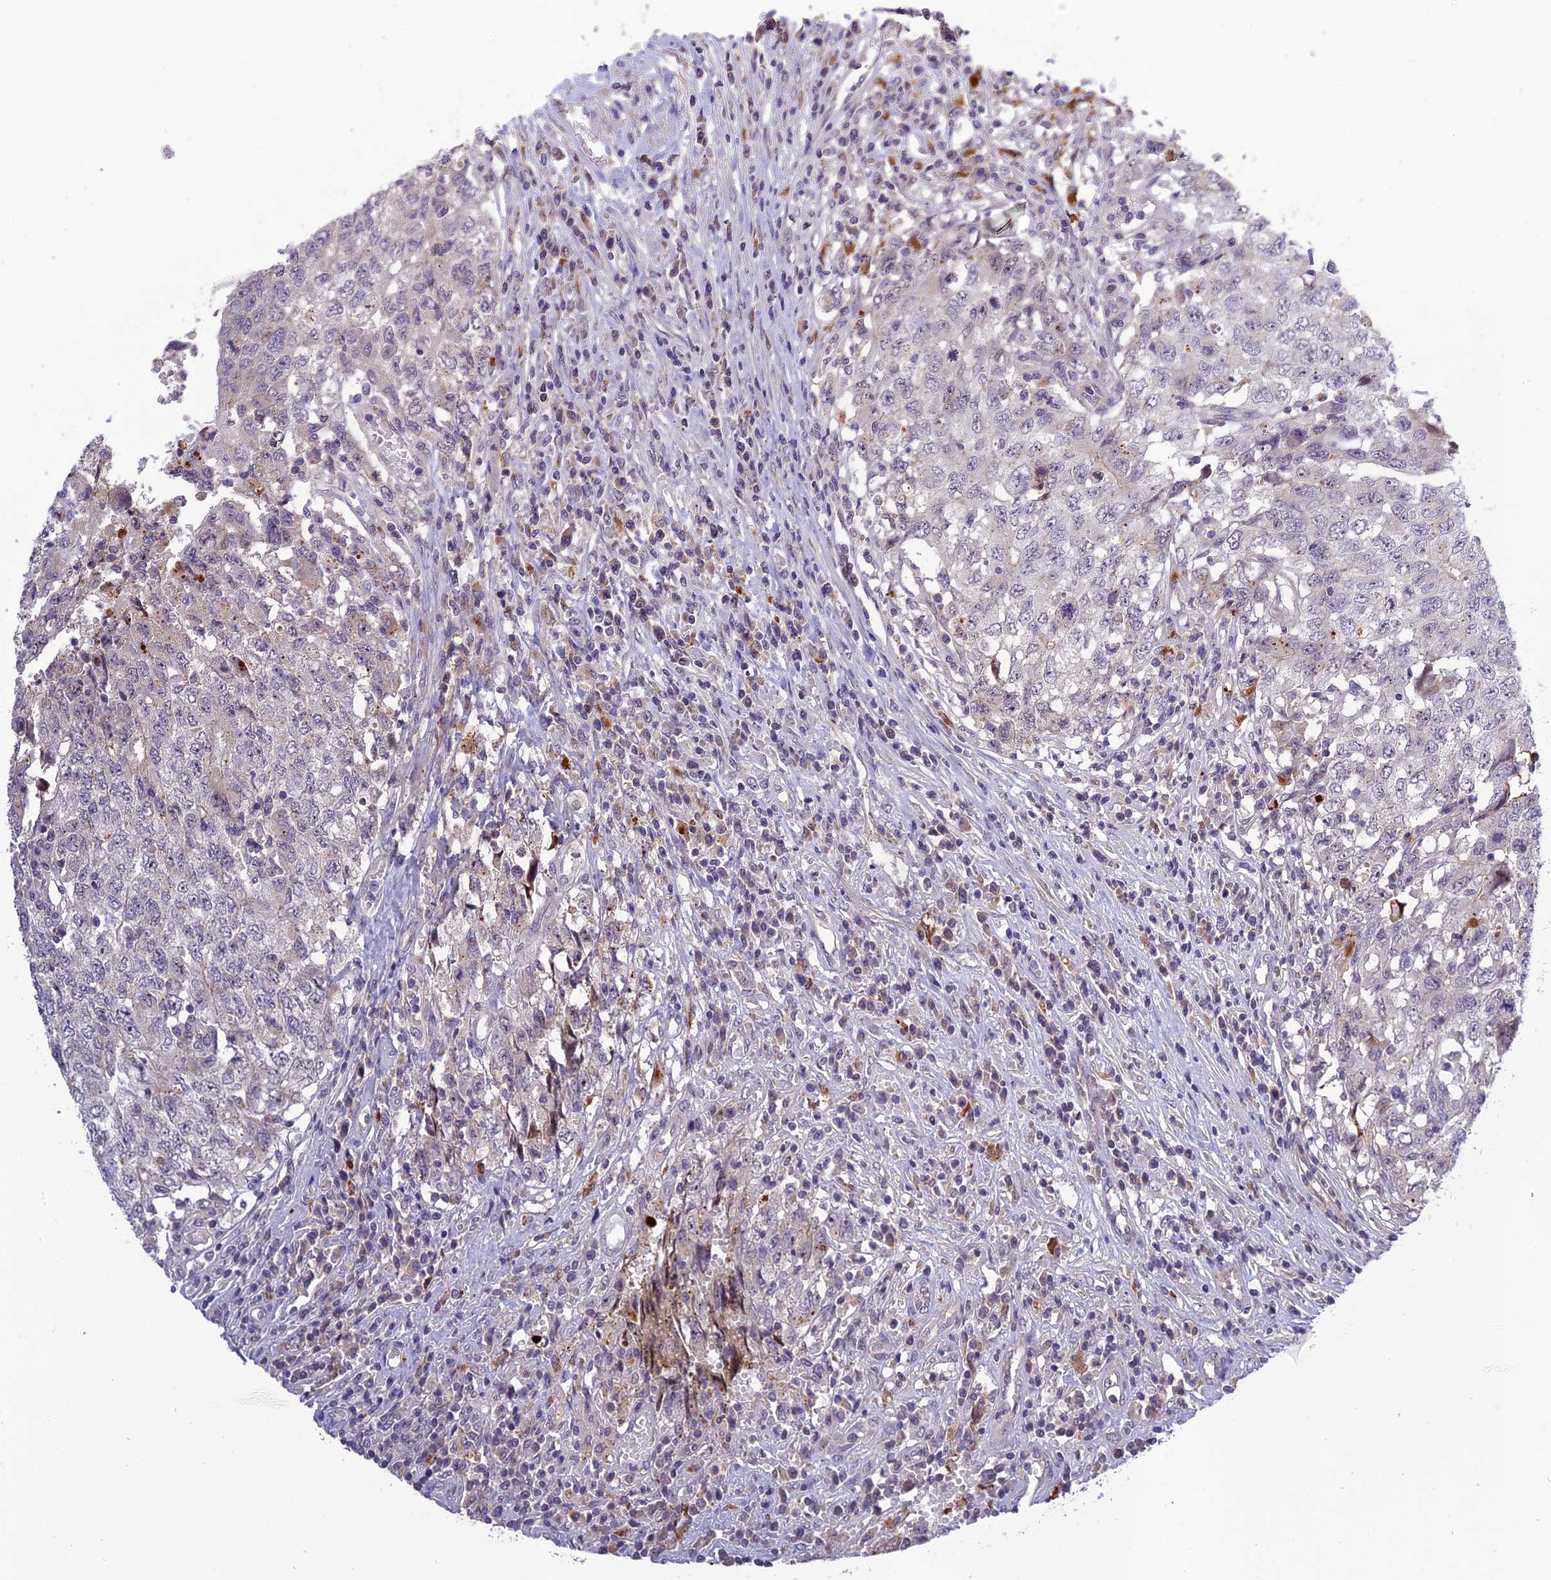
{"staining": {"intensity": "negative", "quantity": "none", "location": "none"}, "tissue": "testis cancer", "cell_type": "Tumor cells", "image_type": "cancer", "snomed": [{"axis": "morphology", "description": "Carcinoma, Embryonal, NOS"}, {"axis": "topography", "description": "Testis"}], "caption": "This is an immunohistochemistry (IHC) image of human embryonal carcinoma (testis). There is no positivity in tumor cells.", "gene": "FNIP2", "patient": {"sex": "male", "age": 34}}